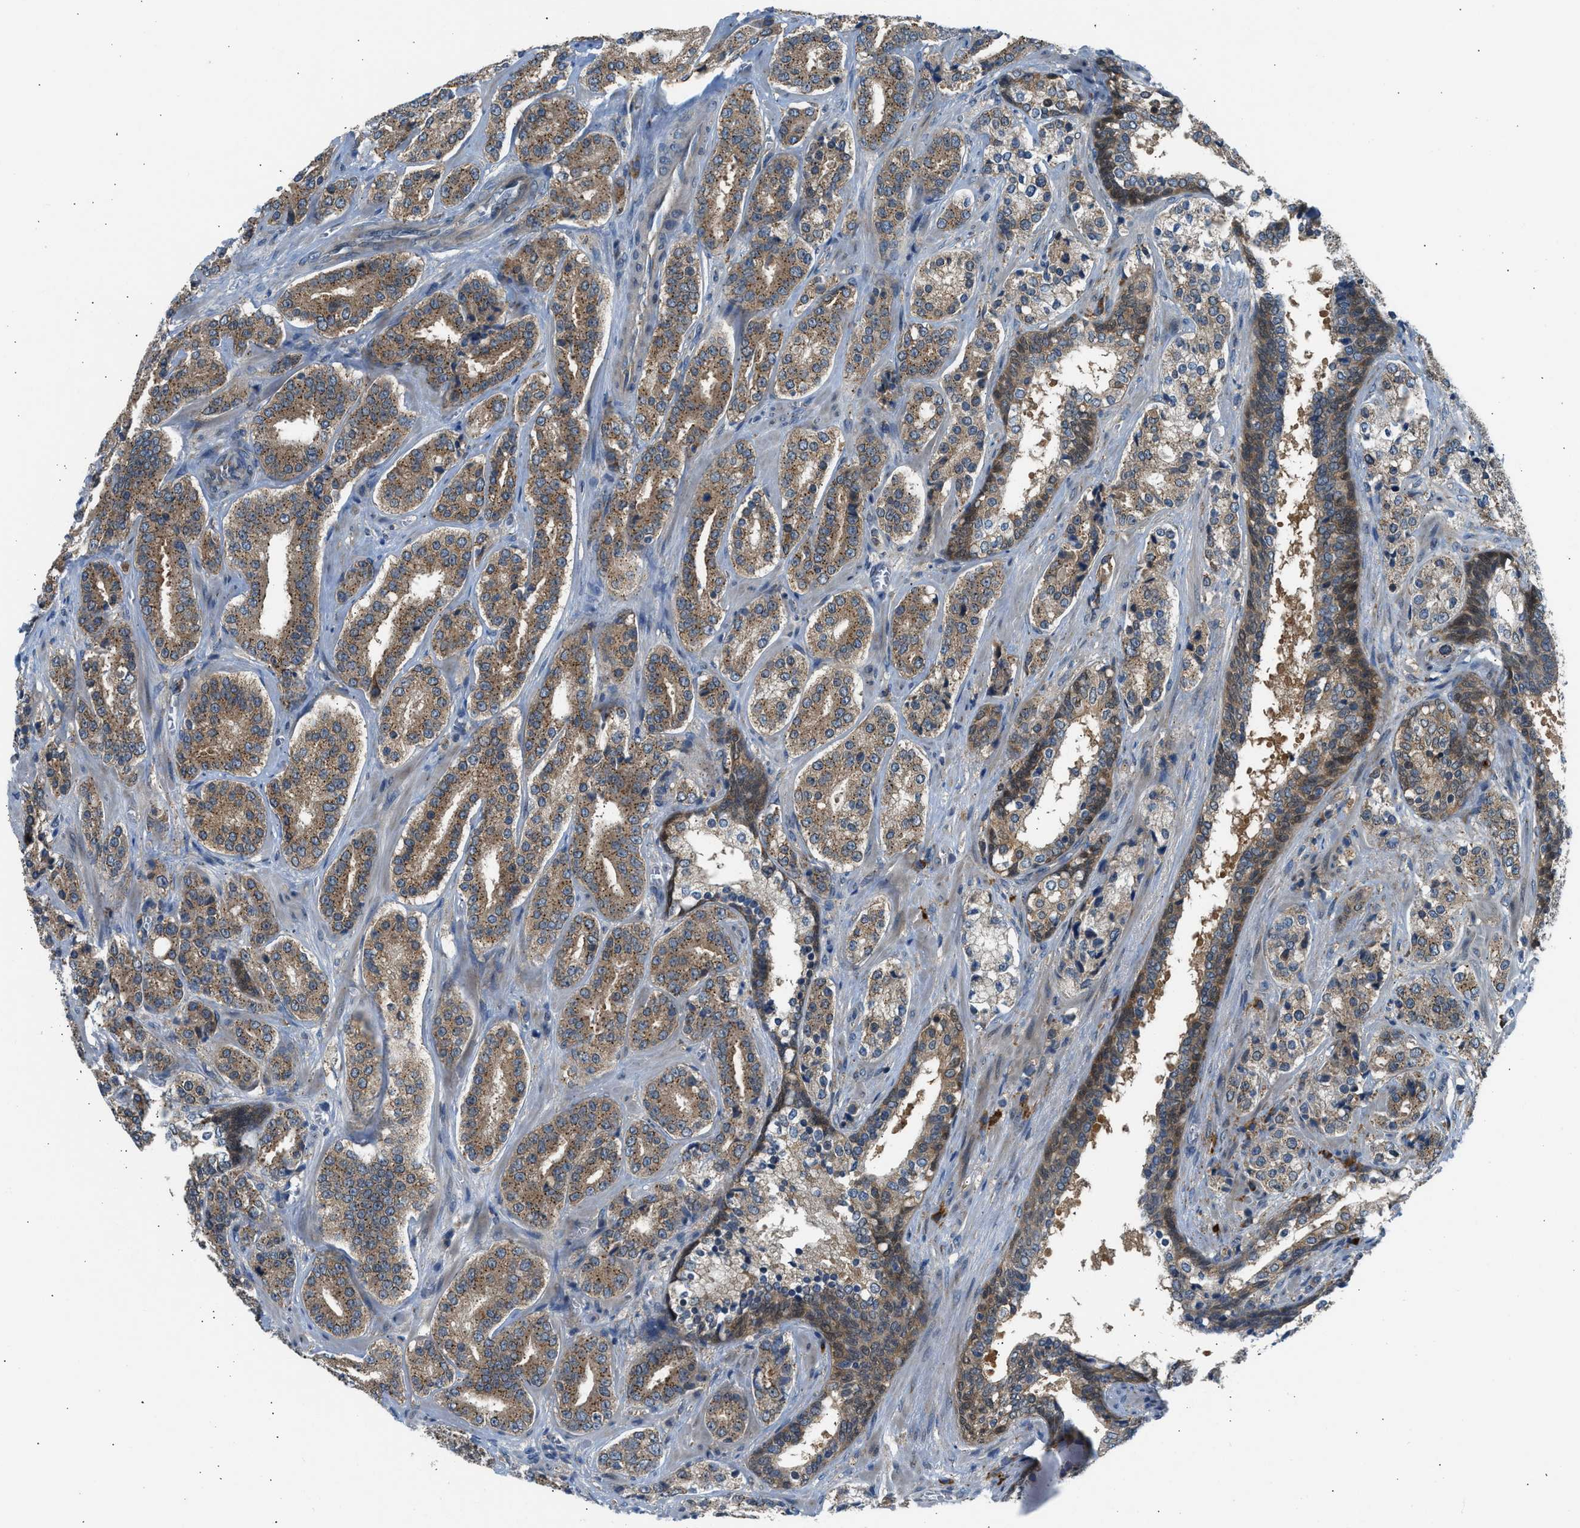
{"staining": {"intensity": "moderate", "quantity": ">75%", "location": "cytoplasmic/membranous"}, "tissue": "prostate cancer", "cell_type": "Tumor cells", "image_type": "cancer", "snomed": [{"axis": "morphology", "description": "Adenocarcinoma, High grade"}, {"axis": "topography", "description": "Prostate"}], "caption": "A brown stain labels moderate cytoplasmic/membranous staining of a protein in prostate high-grade adenocarcinoma tumor cells. (brown staining indicates protein expression, while blue staining denotes nuclei).", "gene": "EDARADD", "patient": {"sex": "male", "age": 60}}